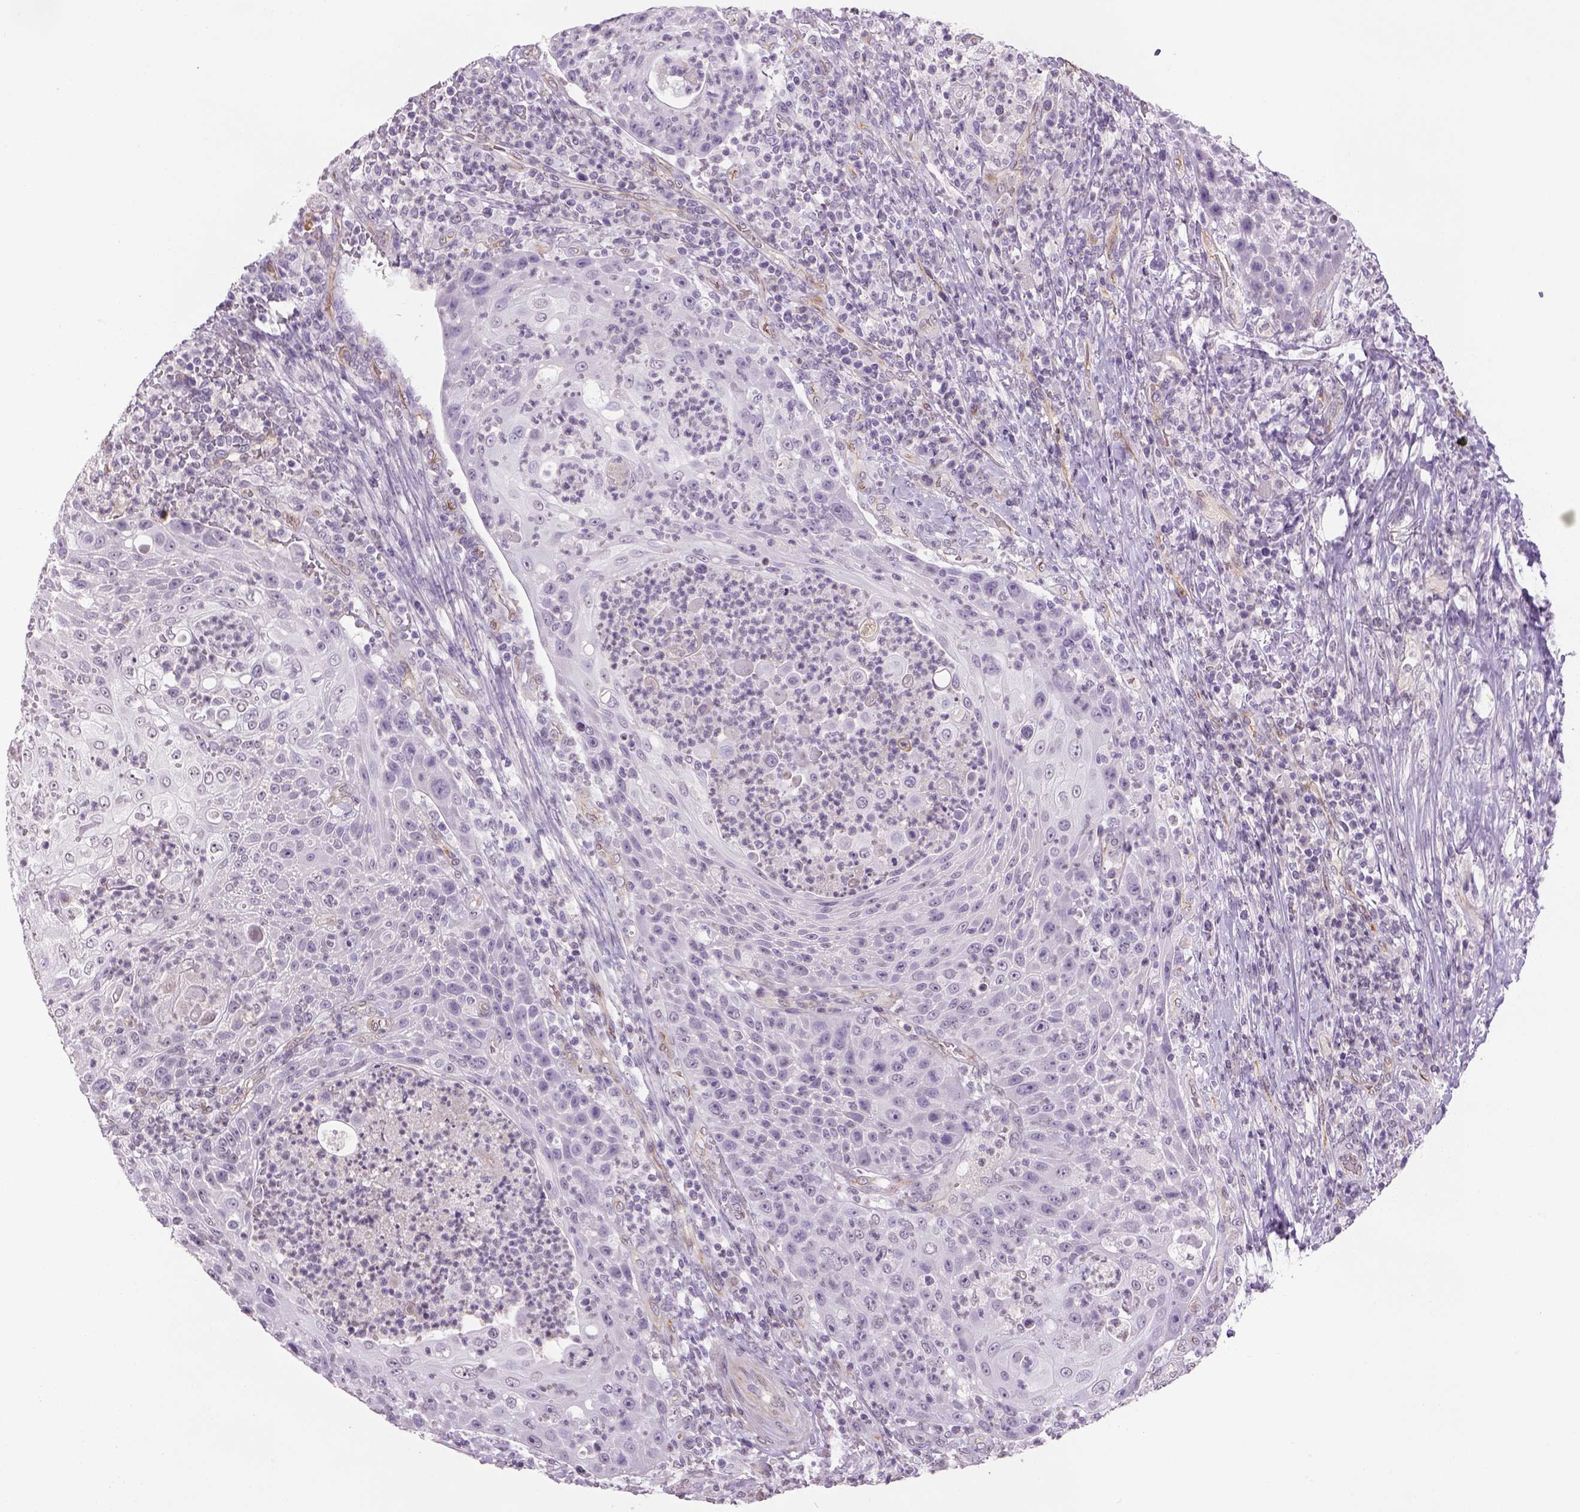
{"staining": {"intensity": "negative", "quantity": "none", "location": "none"}, "tissue": "head and neck cancer", "cell_type": "Tumor cells", "image_type": "cancer", "snomed": [{"axis": "morphology", "description": "Squamous cell carcinoma, NOS"}, {"axis": "topography", "description": "Head-Neck"}], "caption": "An image of human squamous cell carcinoma (head and neck) is negative for staining in tumor cells.", "gene": "PRRT1", "patient": {"sex": "male", "age": 69}}